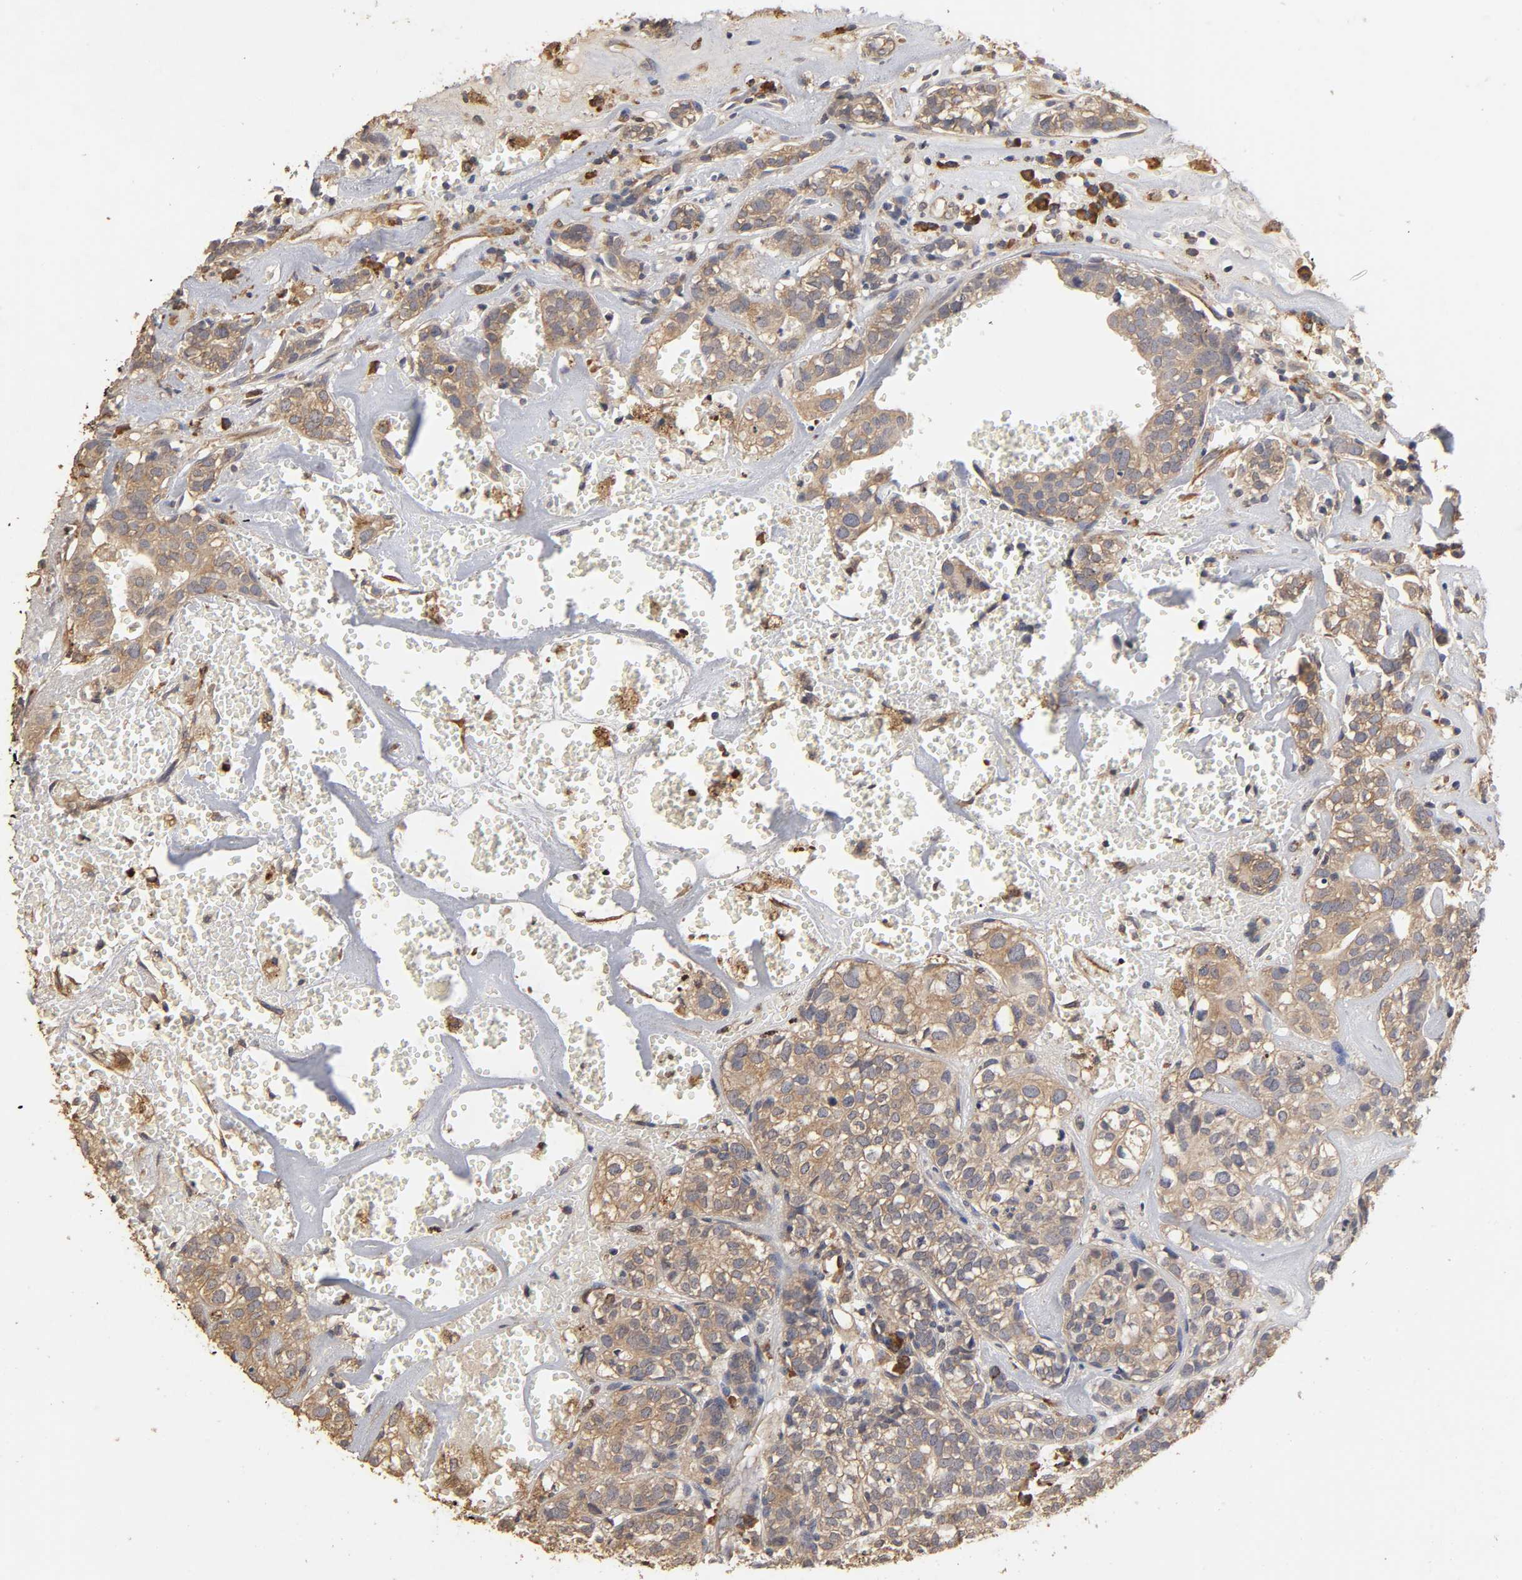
{"staining": {"intensity": "weak", "quantity": ">75%", "location": "cytoplasmic/membranous"}, "tissue": "head and neck cancer", "cell_type": "Tumor cells", "image_type": "cancer", "snomed": [{"axis": "morphology", "description": "Adenocarcinoma, NOS"}, {"axis": "topography", "description": "Salivary gland"}, {"axis": "topography", "description": "Head-Neck"}], "caption": "Protein staining of head and neck cancer tissue reveals weak cytoplasmic/membranous expression in about >75% of tumor cells.", "gene": "EIF4G2", "patient": {"sex": "female", "age": 65}}